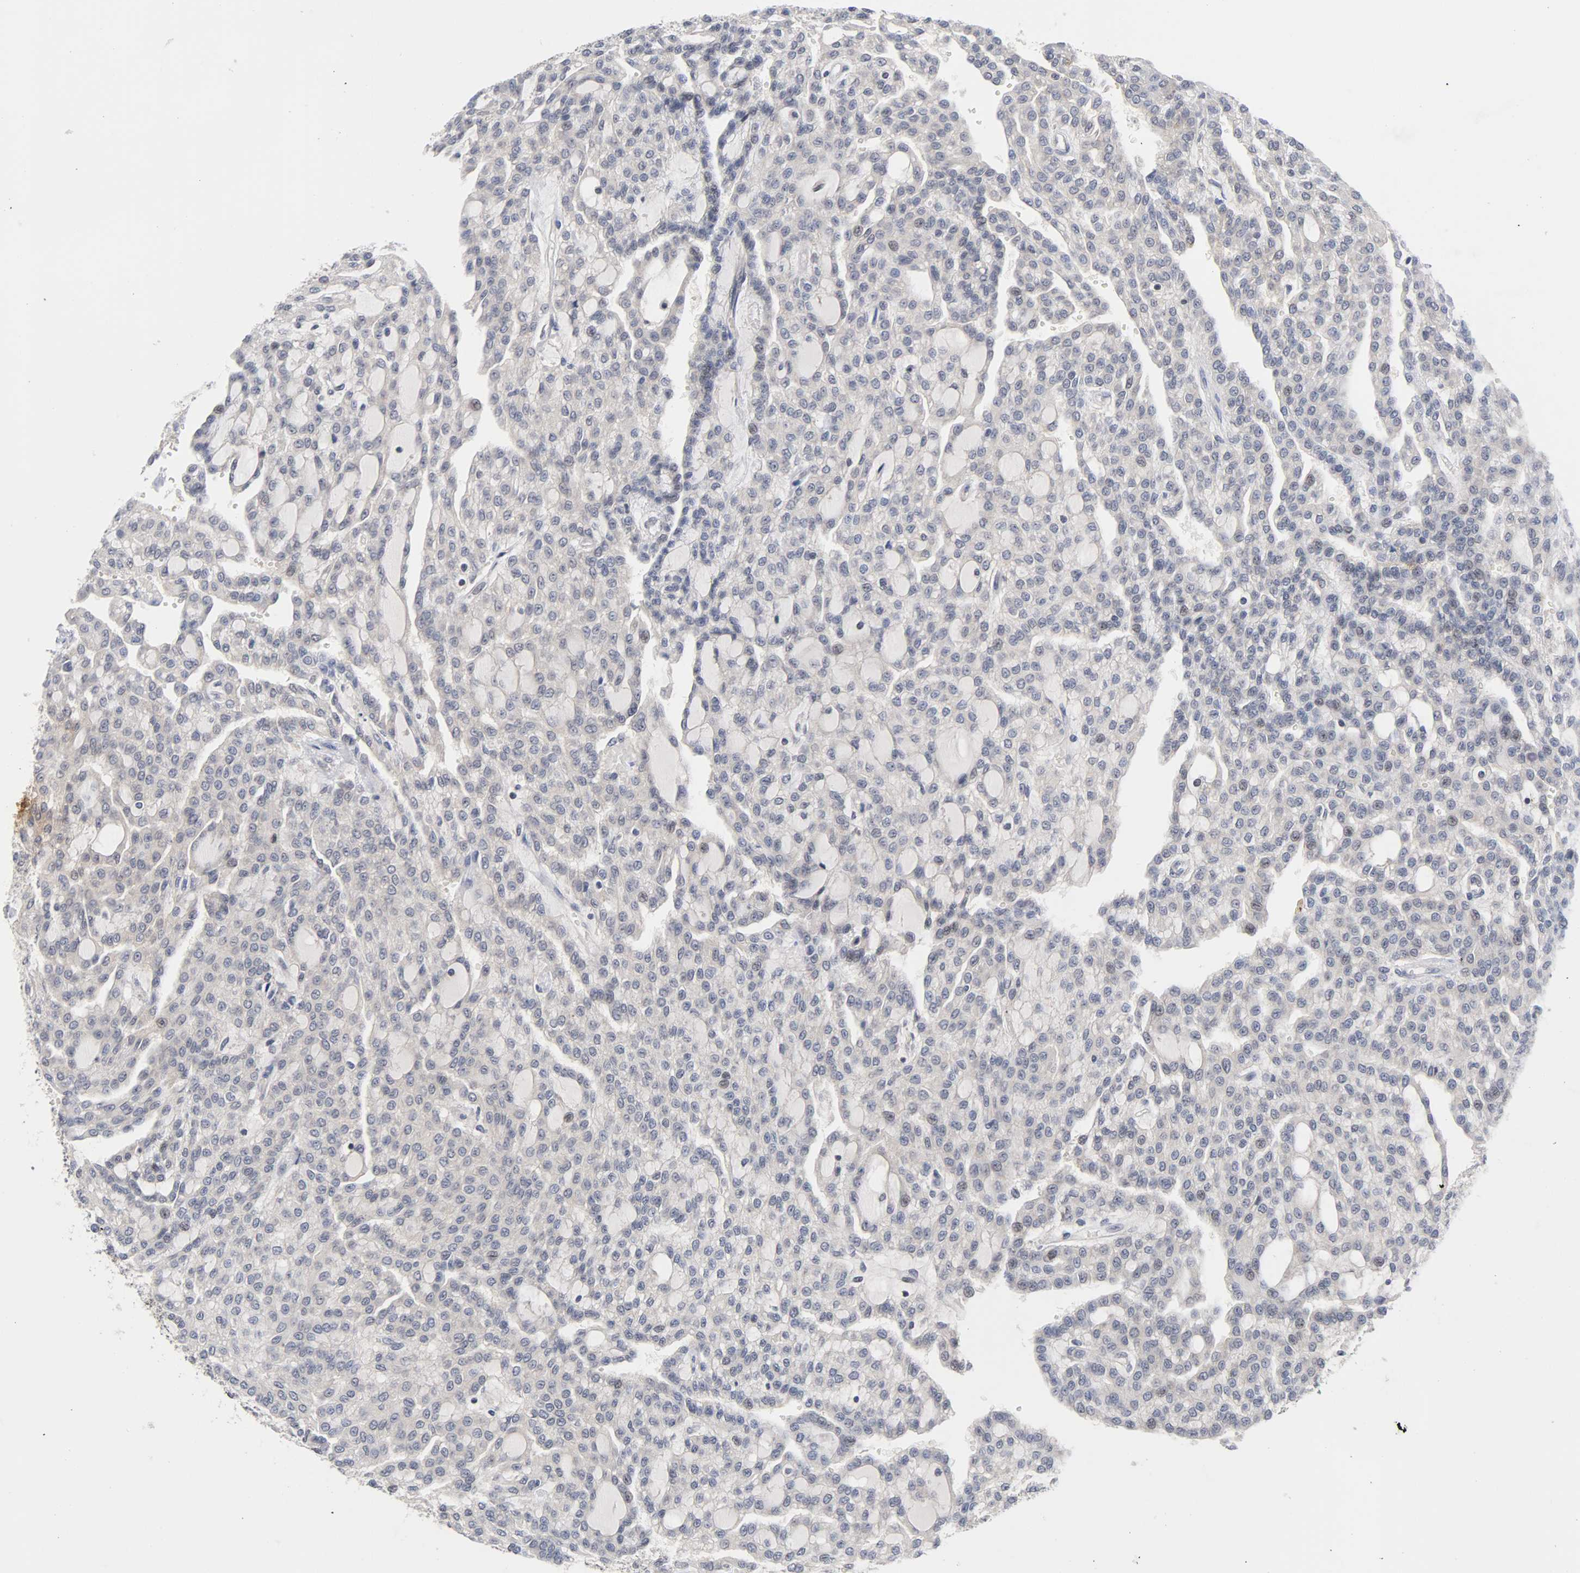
{"staining": {"intensity": "negative", "quantity": "none", "location": "none"}, "tissue": "renal cancer", "cell_type": "Tumor cells", "image_type": "cancer", "snomed": [{"axis": "morphology", "description": "Adenocarcinoma, NOS"}, {"axis": "topography", "description": "Kidney"}], "caption": "Protein analysis of renal cancer displays no significant positivity in tumor cells.", "gene": "UBE2M", "patient": {"sex": "male", "age": 63}}